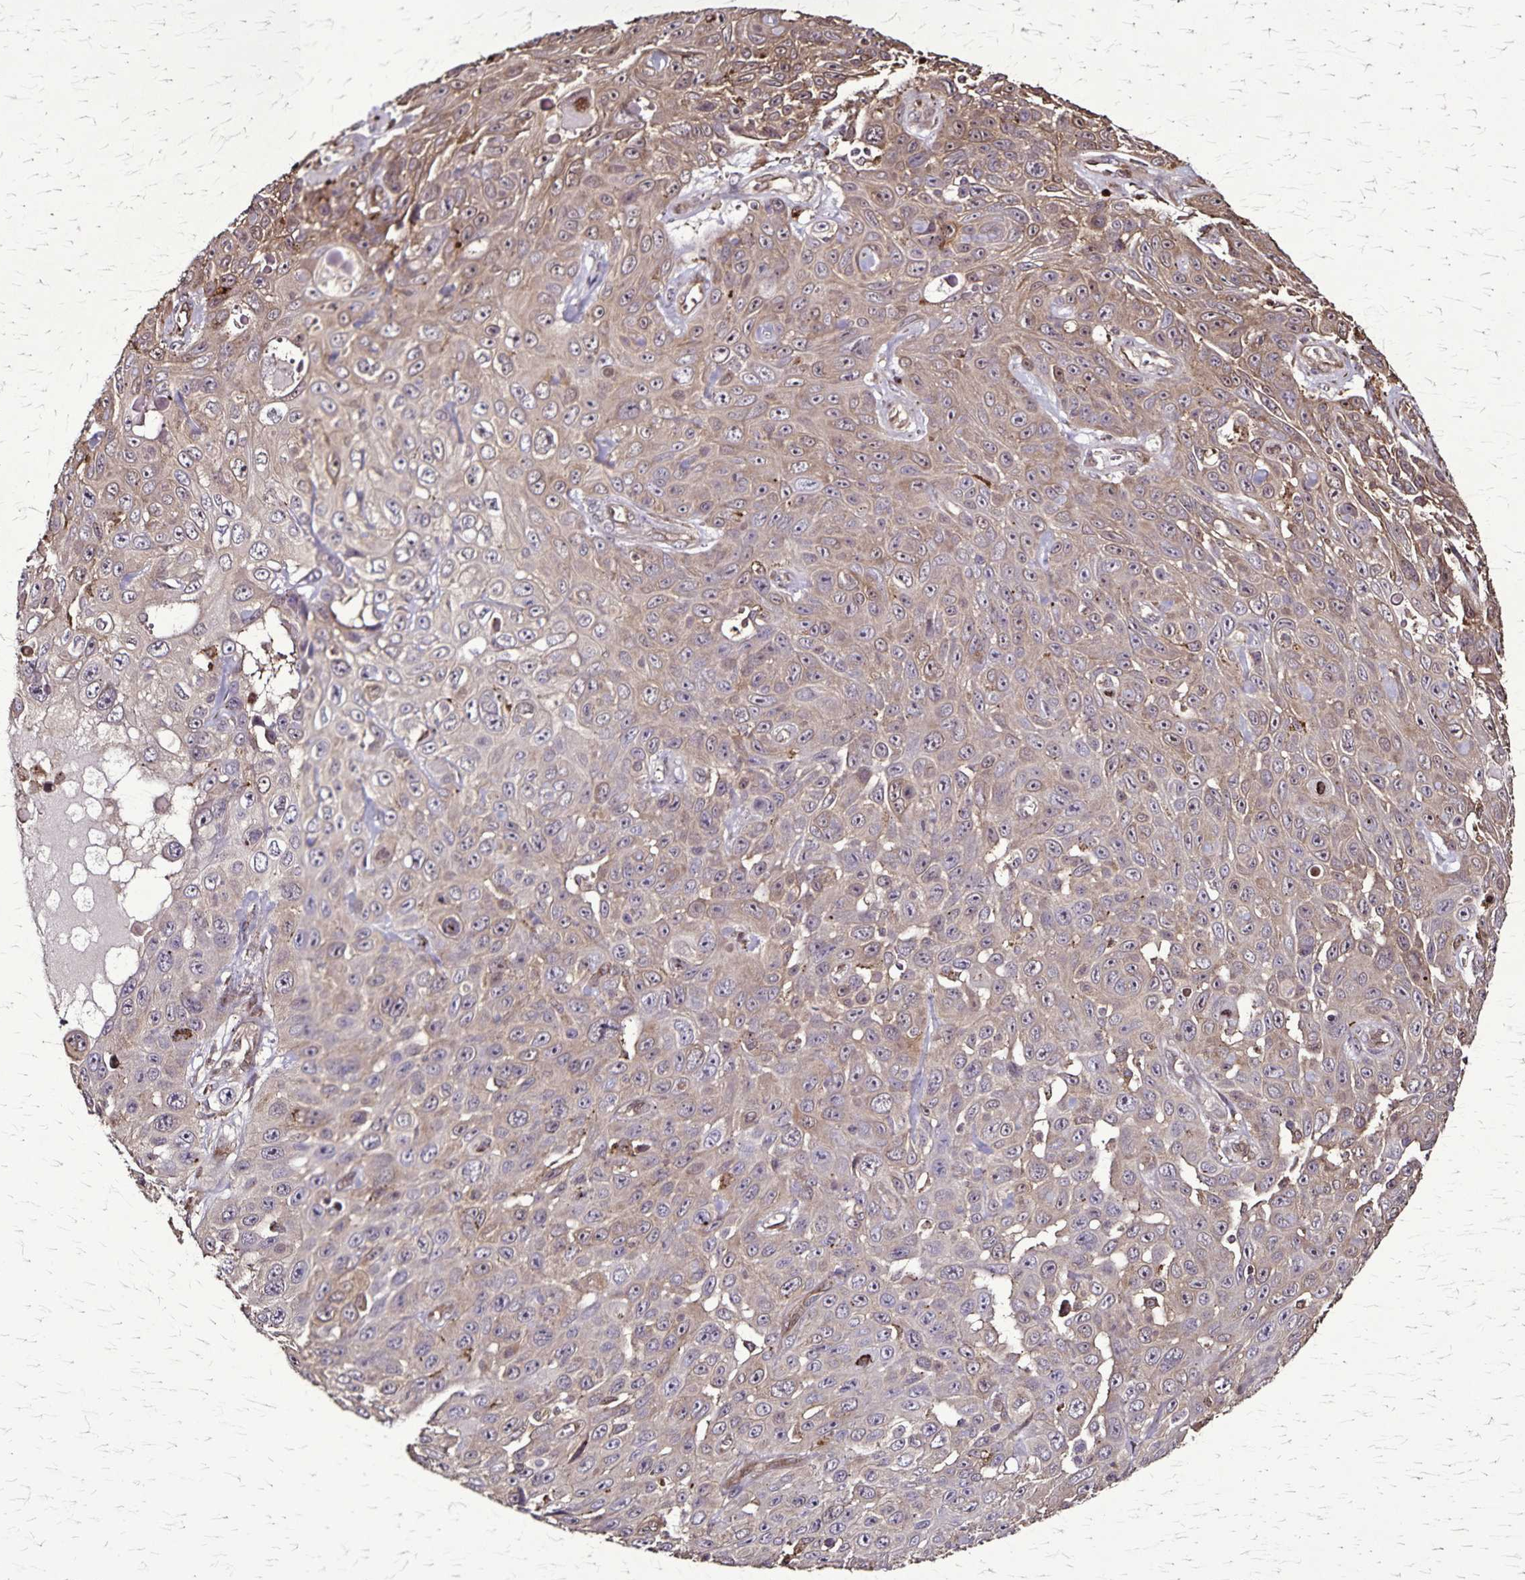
{"staining": {"intensity": "moderate", "quantity": "25%-75%", "location": "cytoplasmic/membranous,nuclear"}, "tissue": "skin cancer", "cell_type": "Tumor cells", "image_type": "cancer", "snomed": [{"axis": "morphology", "description": "Squamous cell carcinoma, NOS"}, {"axis": "topography", "description": "Skin"}], "caption": "DAB immunohistochemical staining of human skin cancer (squamous cell carcinoma) exhibits moderate cytoplasmic/membranous and nuclear protein positivity in about 25%-75% of tumor cells.", "gene": "CHMP1B", "patient": {"sex": "male", "age": 82}}